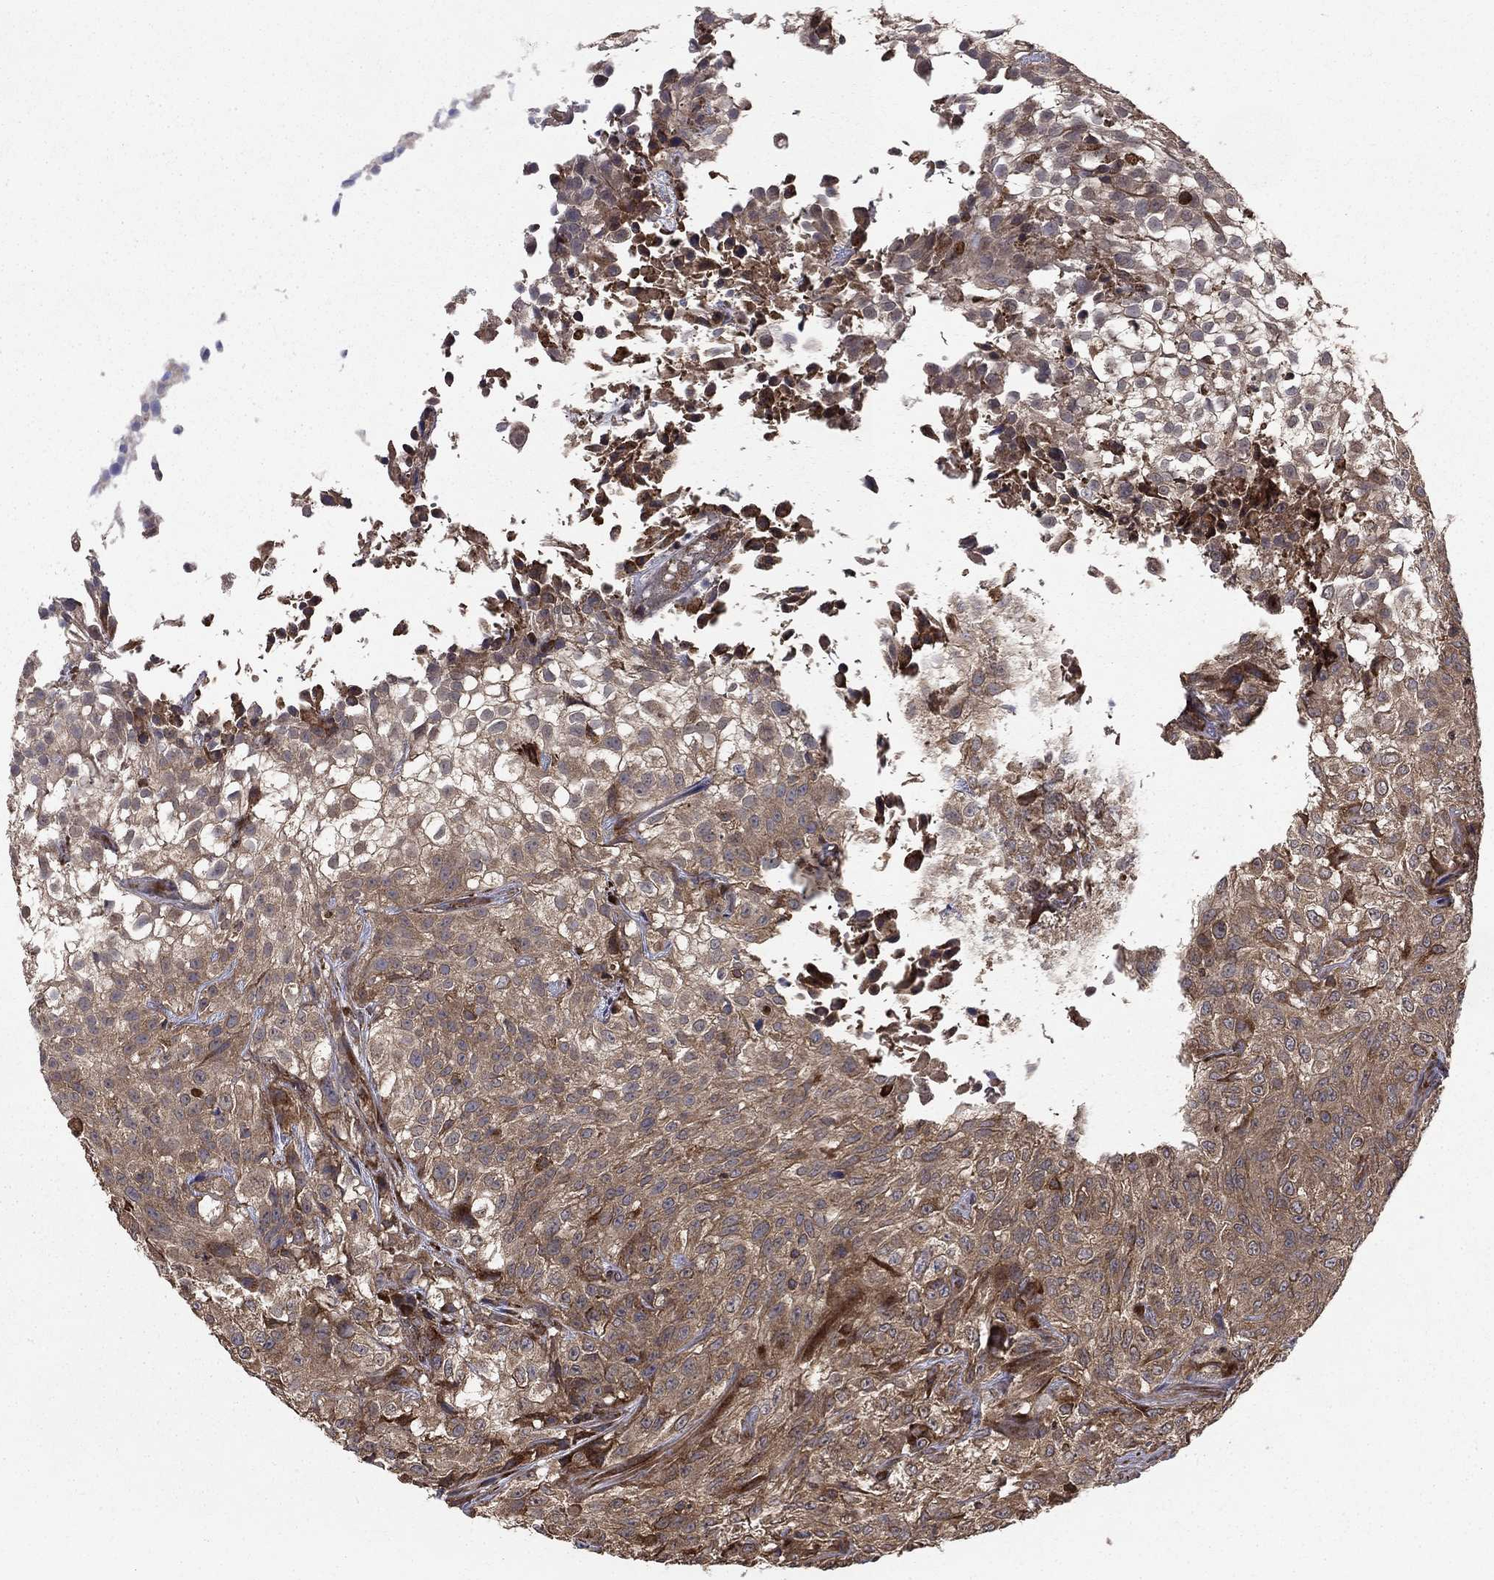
{"staining": {"intensity": "weak", "quantity": ">75%", "location": "cytoplasmic/membranous"}, "tissue": "urothelial cancer", "cell_type": "Tumor cells", "image_type": "cancer", "snomed": [{"axis": "morphology", "description": "Urothelial carcinoma, High grade"}, {"axis": "topography", "description": "Urinary bladder"}], "caption": "Approximately >75% of tumor cells in human urothelial cancer demonstrate weak cytoplasmic/membranous protein staining as visualized by brown immunohistochemical staining.", "gene": "BABAM2", "patient": {"sex": "male", "age": 56}}